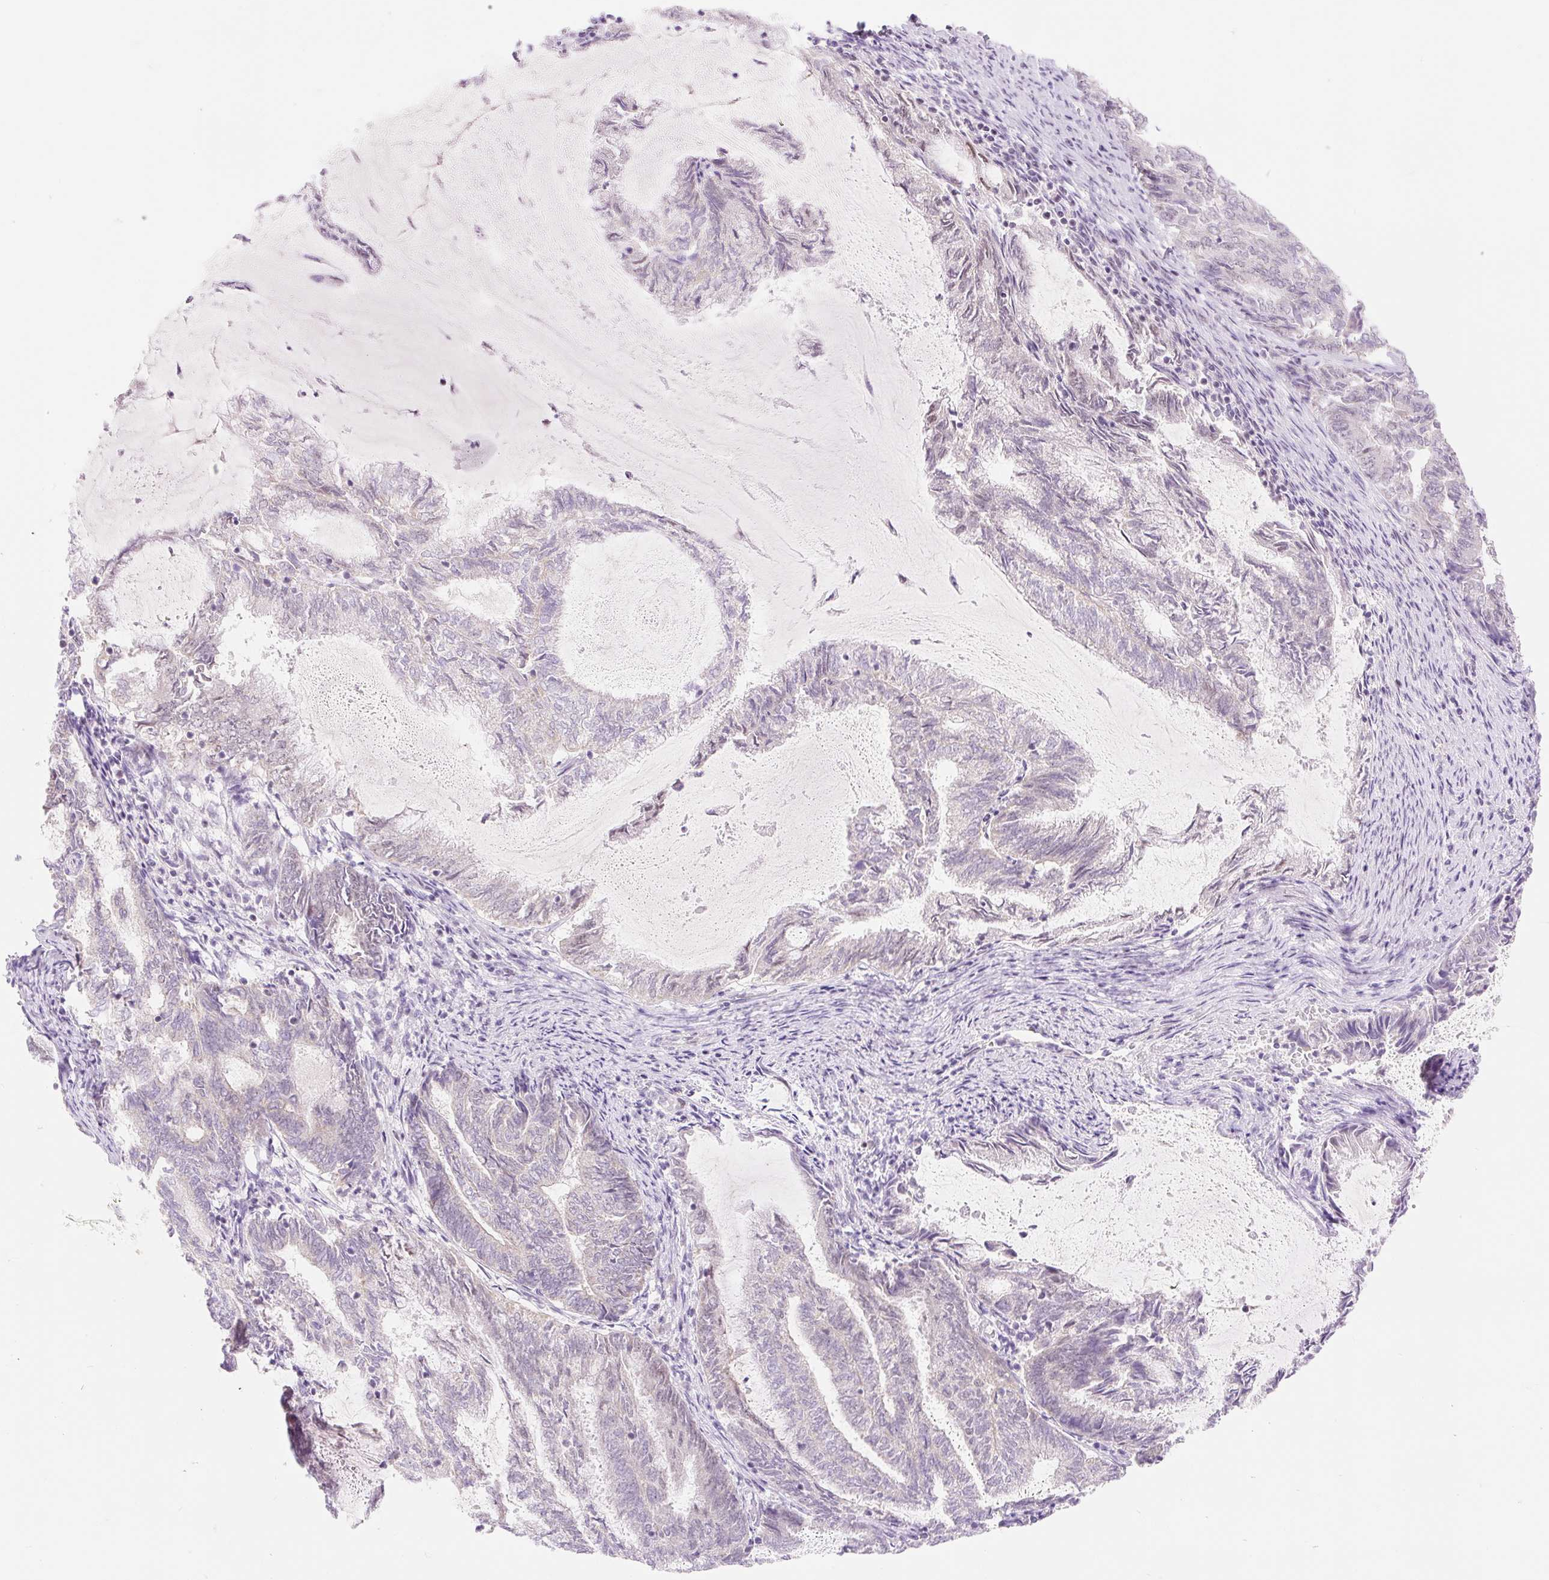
{"staining": {"intensity": "negative", "quantity": "none", "location": "none"}, "tissue": "endometrial cancer", "cell_type": "Tumor cells", "image_type": "cancer", "snomed": [{"axis": "morphology", "description": "Adenocarcinoma, NOS"}, {"axis": "topography", "description": "Endometrium"}], "caption": "The immunohistochemistry (IHC) image has no significant expression in tumor cells of endometrial adenocarcinoma tissue. Nuclei are stained in blue.", "gene": "H2BW1", "patient": {"sex": "female", "age": 80}}